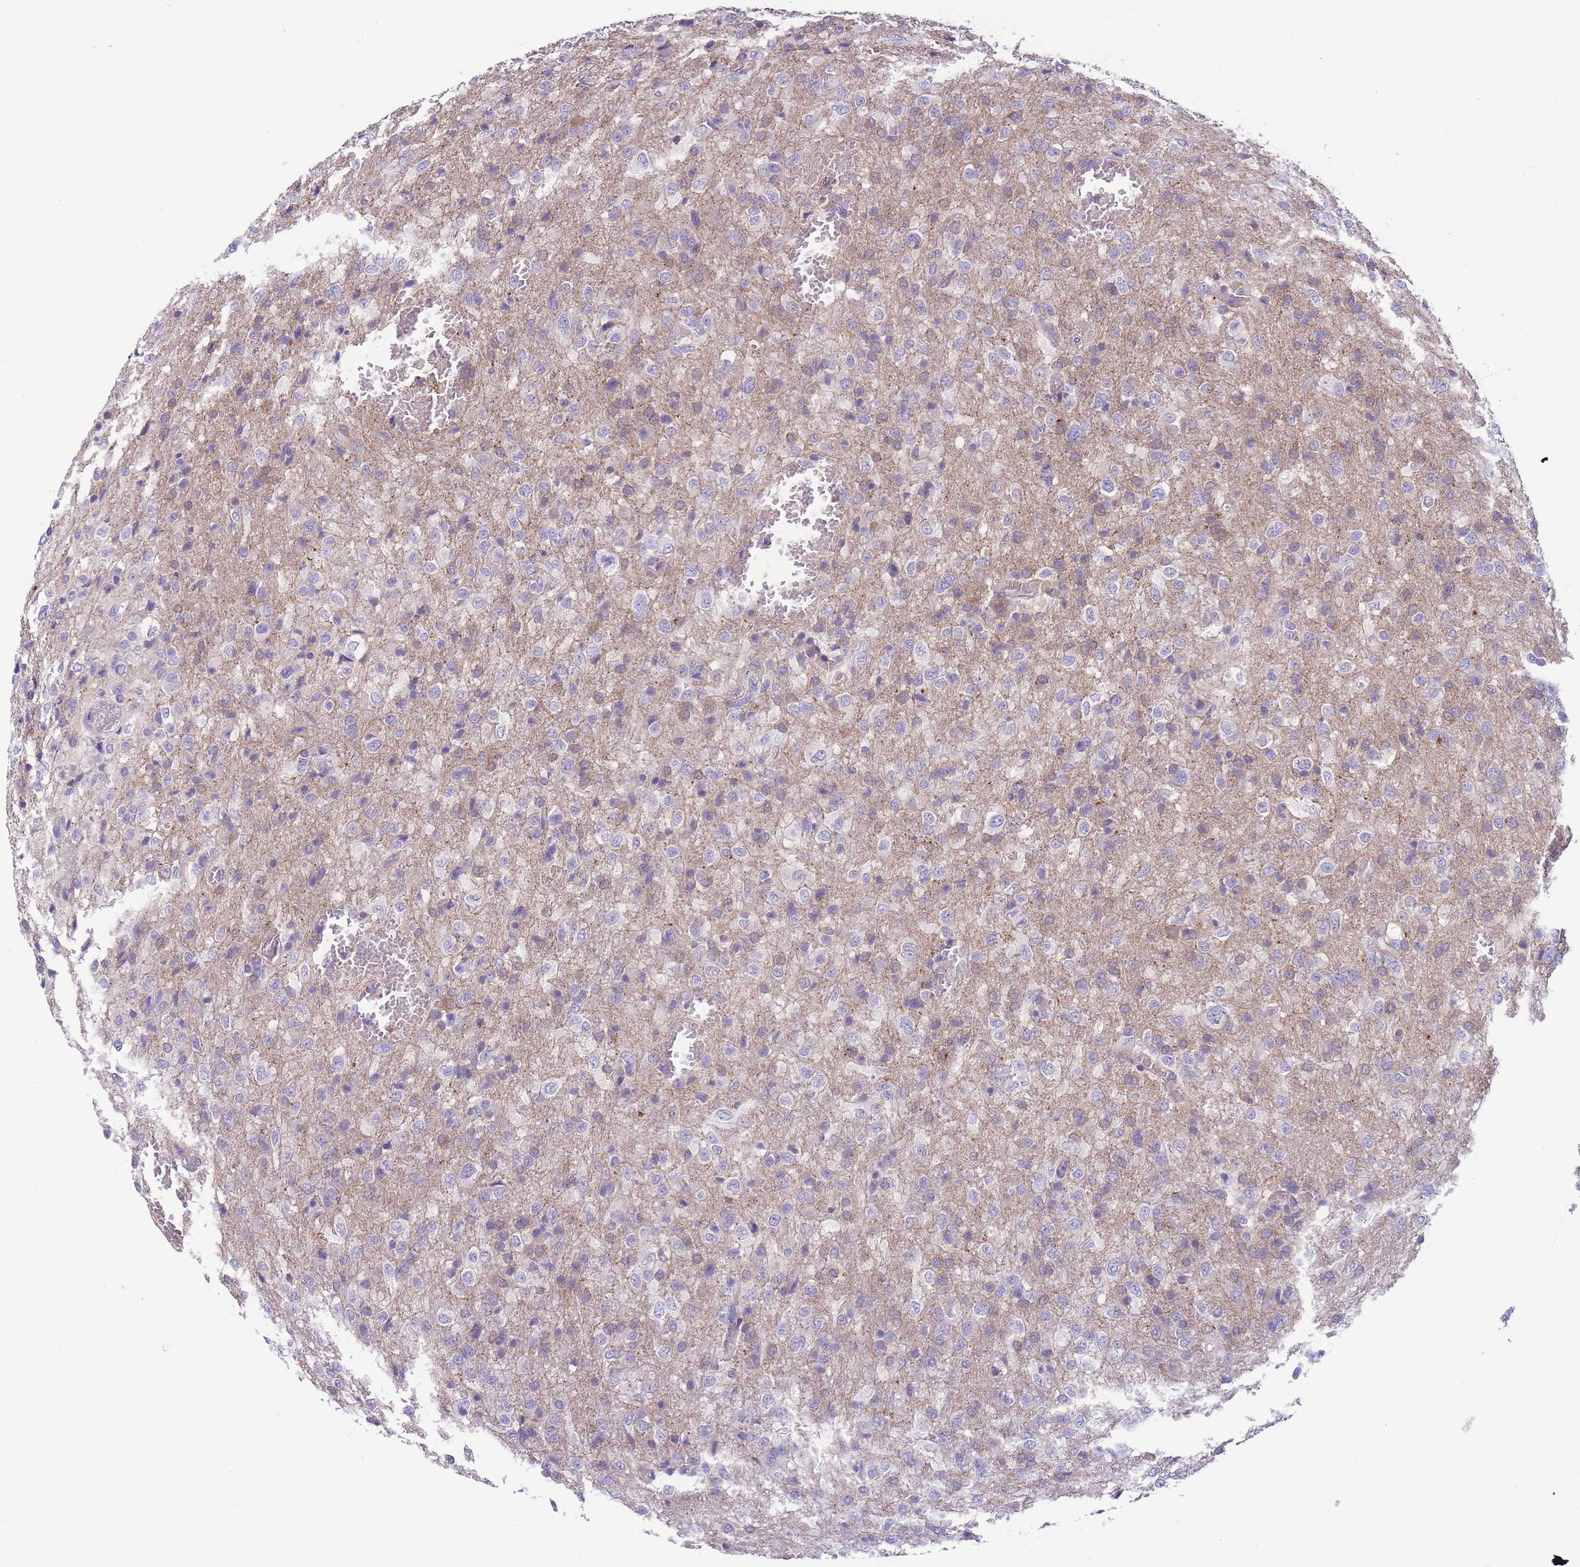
{"staining": {"intensity": "negative", "quantity": "none", "location": "none"}, "tissue": "glioma", "cell_type": "Tumor cells", "image_type": "cancer", "snomed": [{"axis": "morphology", "description": "Glioma, malignant, High grade"}, {"axis": "topography", "description": "Brain"}], "caption": "Immunohistochemistry (IHC) micrograph of glioma stained for a protein (brown), which reveals no positivity in tumor cells. (DAB (3,3'-diaminobenzidine) immunohistochemistry with hematoxylin counter stain).", "gene": "FAM124A", "patient": {"sex": "female", "age": 74}}